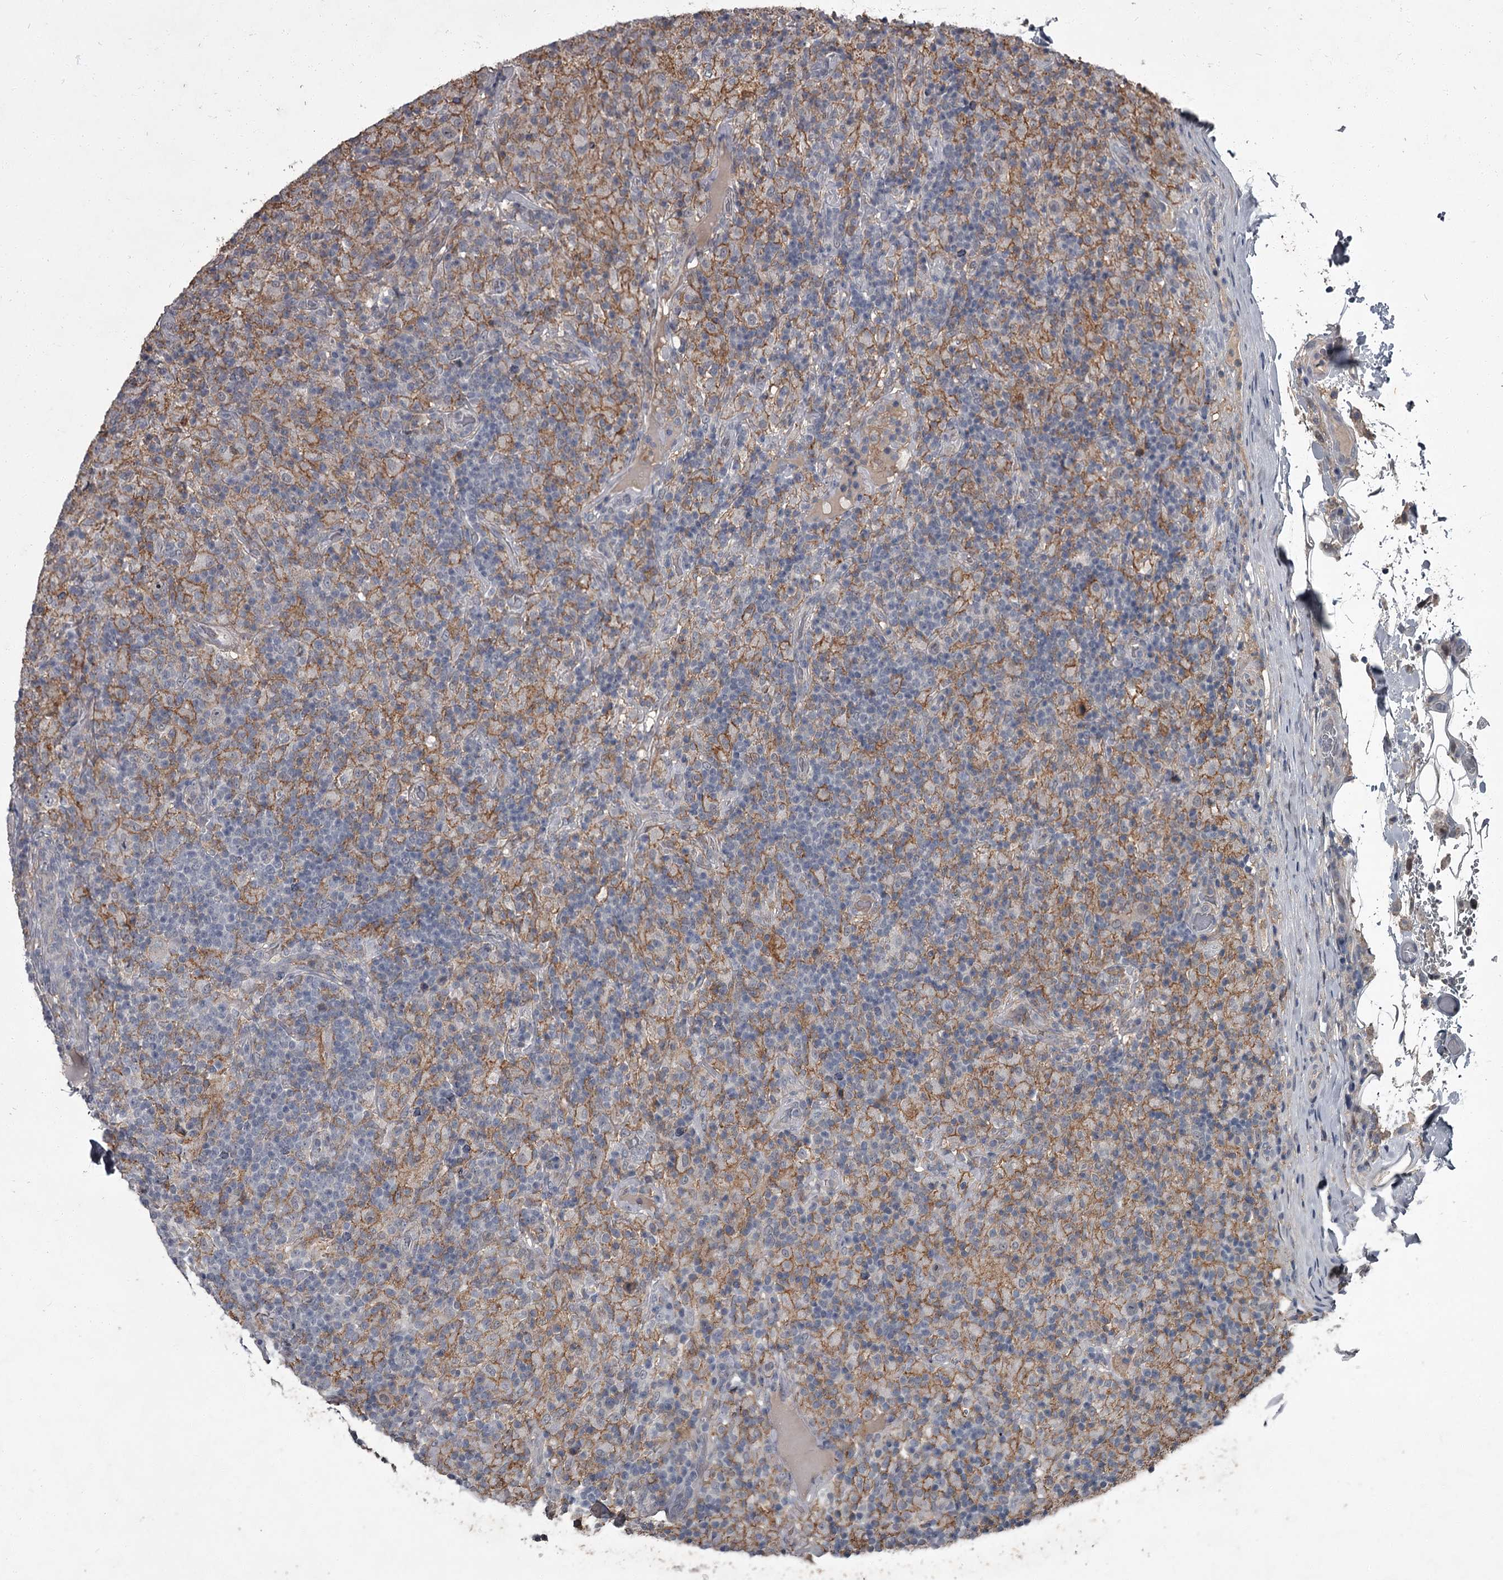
{"staining": {"intensity": "negative", "quantity": "none", "location": "none"}, "tissue": "lymphoma", "cell_type": "Tumor cells", "image_type": "cancer", "snomed": [{"axis": "morphology", "description": "Hodgkin's disease, NOS"}, {"axis": "topography", "description": "Lymph node"}], "caption": "Tumor cells are negative for brown protein staining in Hodgkin's disease. Nuclei are stained in blue.", "gene": "FLVCR2", "patient": {"sex": "male", "age": 70}}